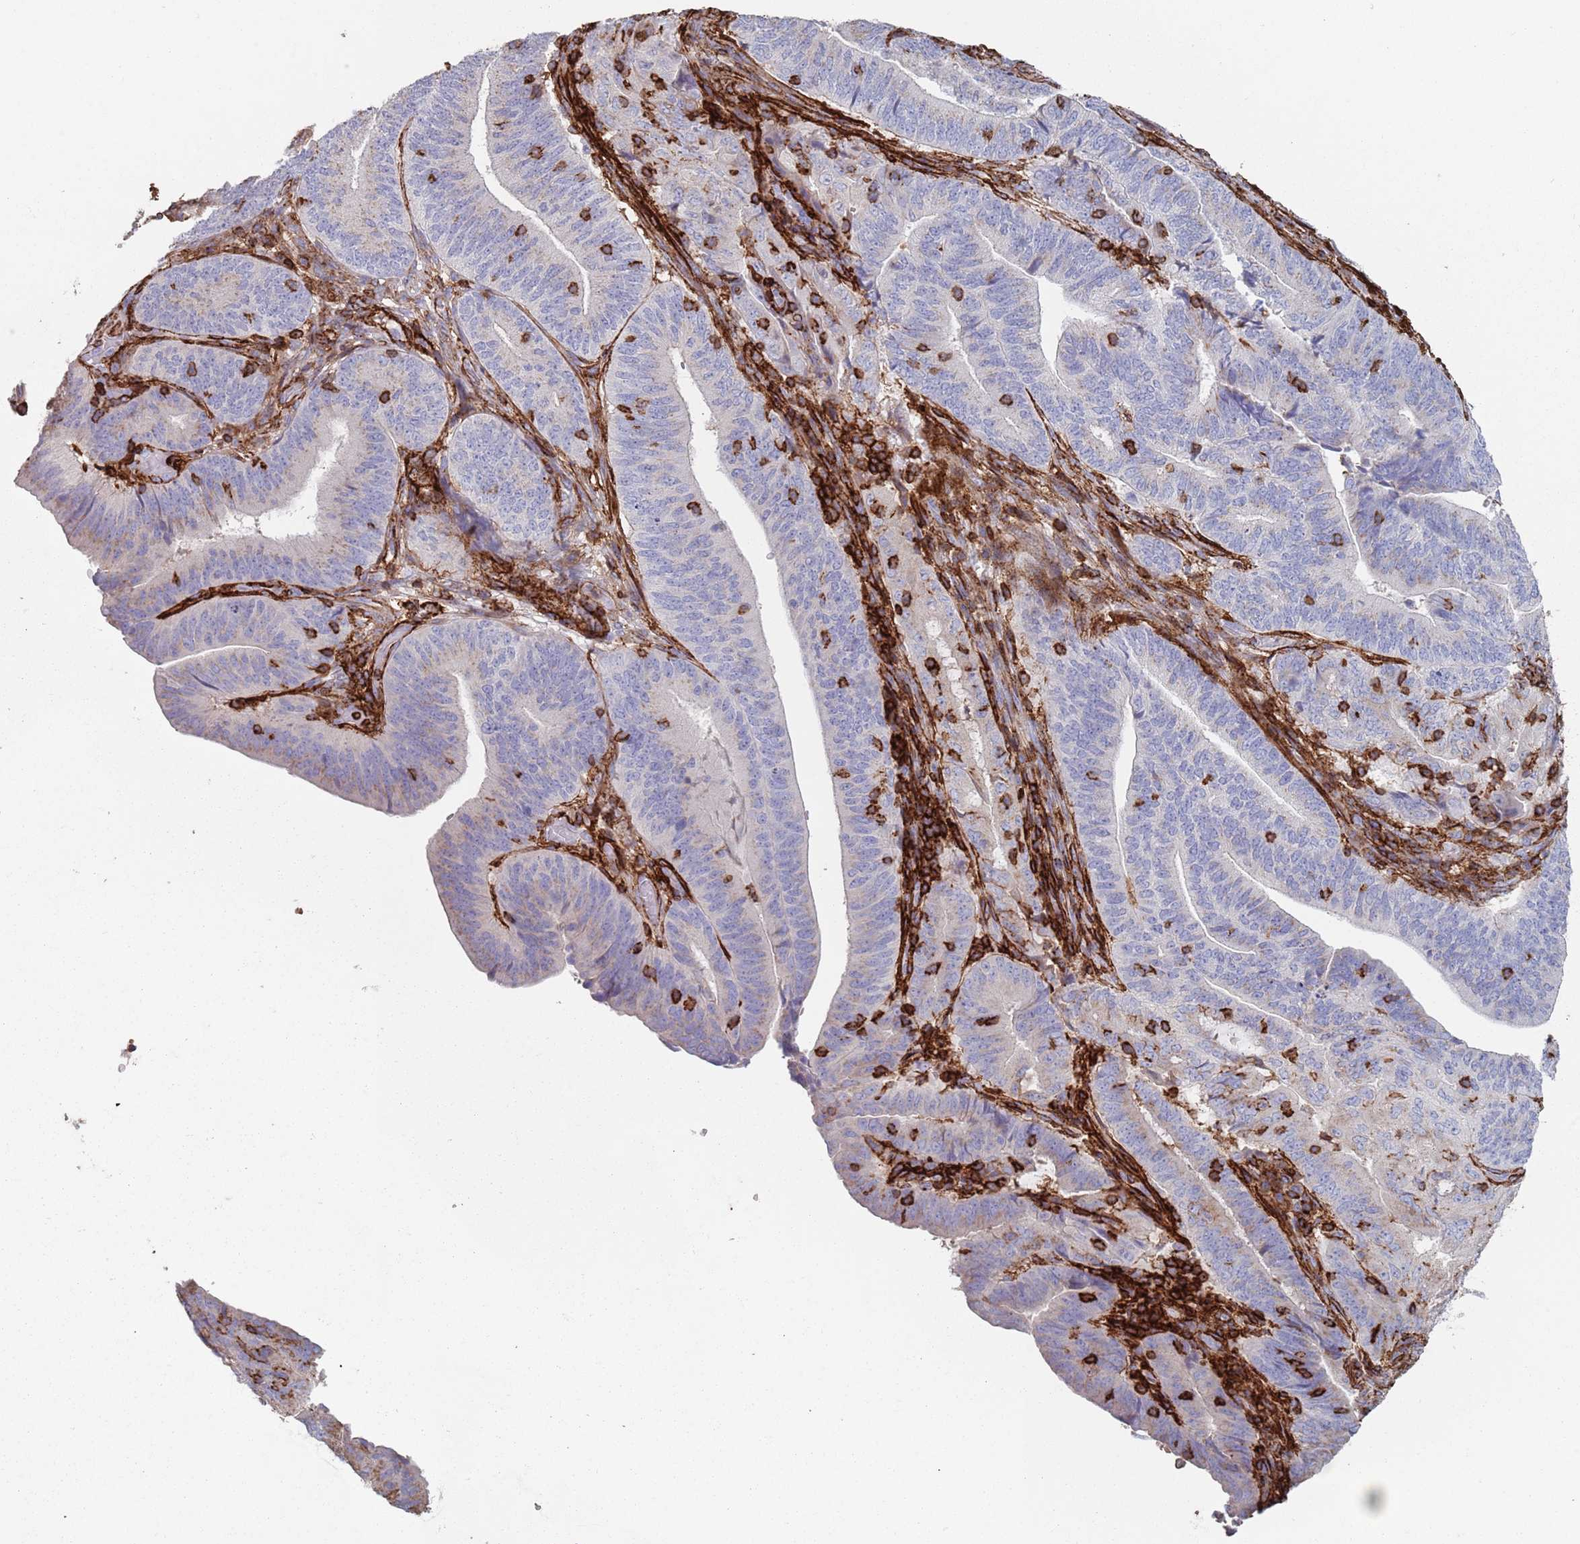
{"staining": {"intensity": "negative", "quantity": "none", "location": "none"}, "tissue": "endometrial cancer", "cell_type": "Tumor cells", "image_type": "cancer", "snomed": [{"axis": "morphology", "description": "Adenocarcinoma, NOS"}, {"axis": "topography", "description": "Endometrium"}], "caption": "The micrograph reveals no significant staining in tumor cells of endometrial adenocarcinoma.", "gene": "RNF144A", "patient": {"sex": "female", "age": 70}}